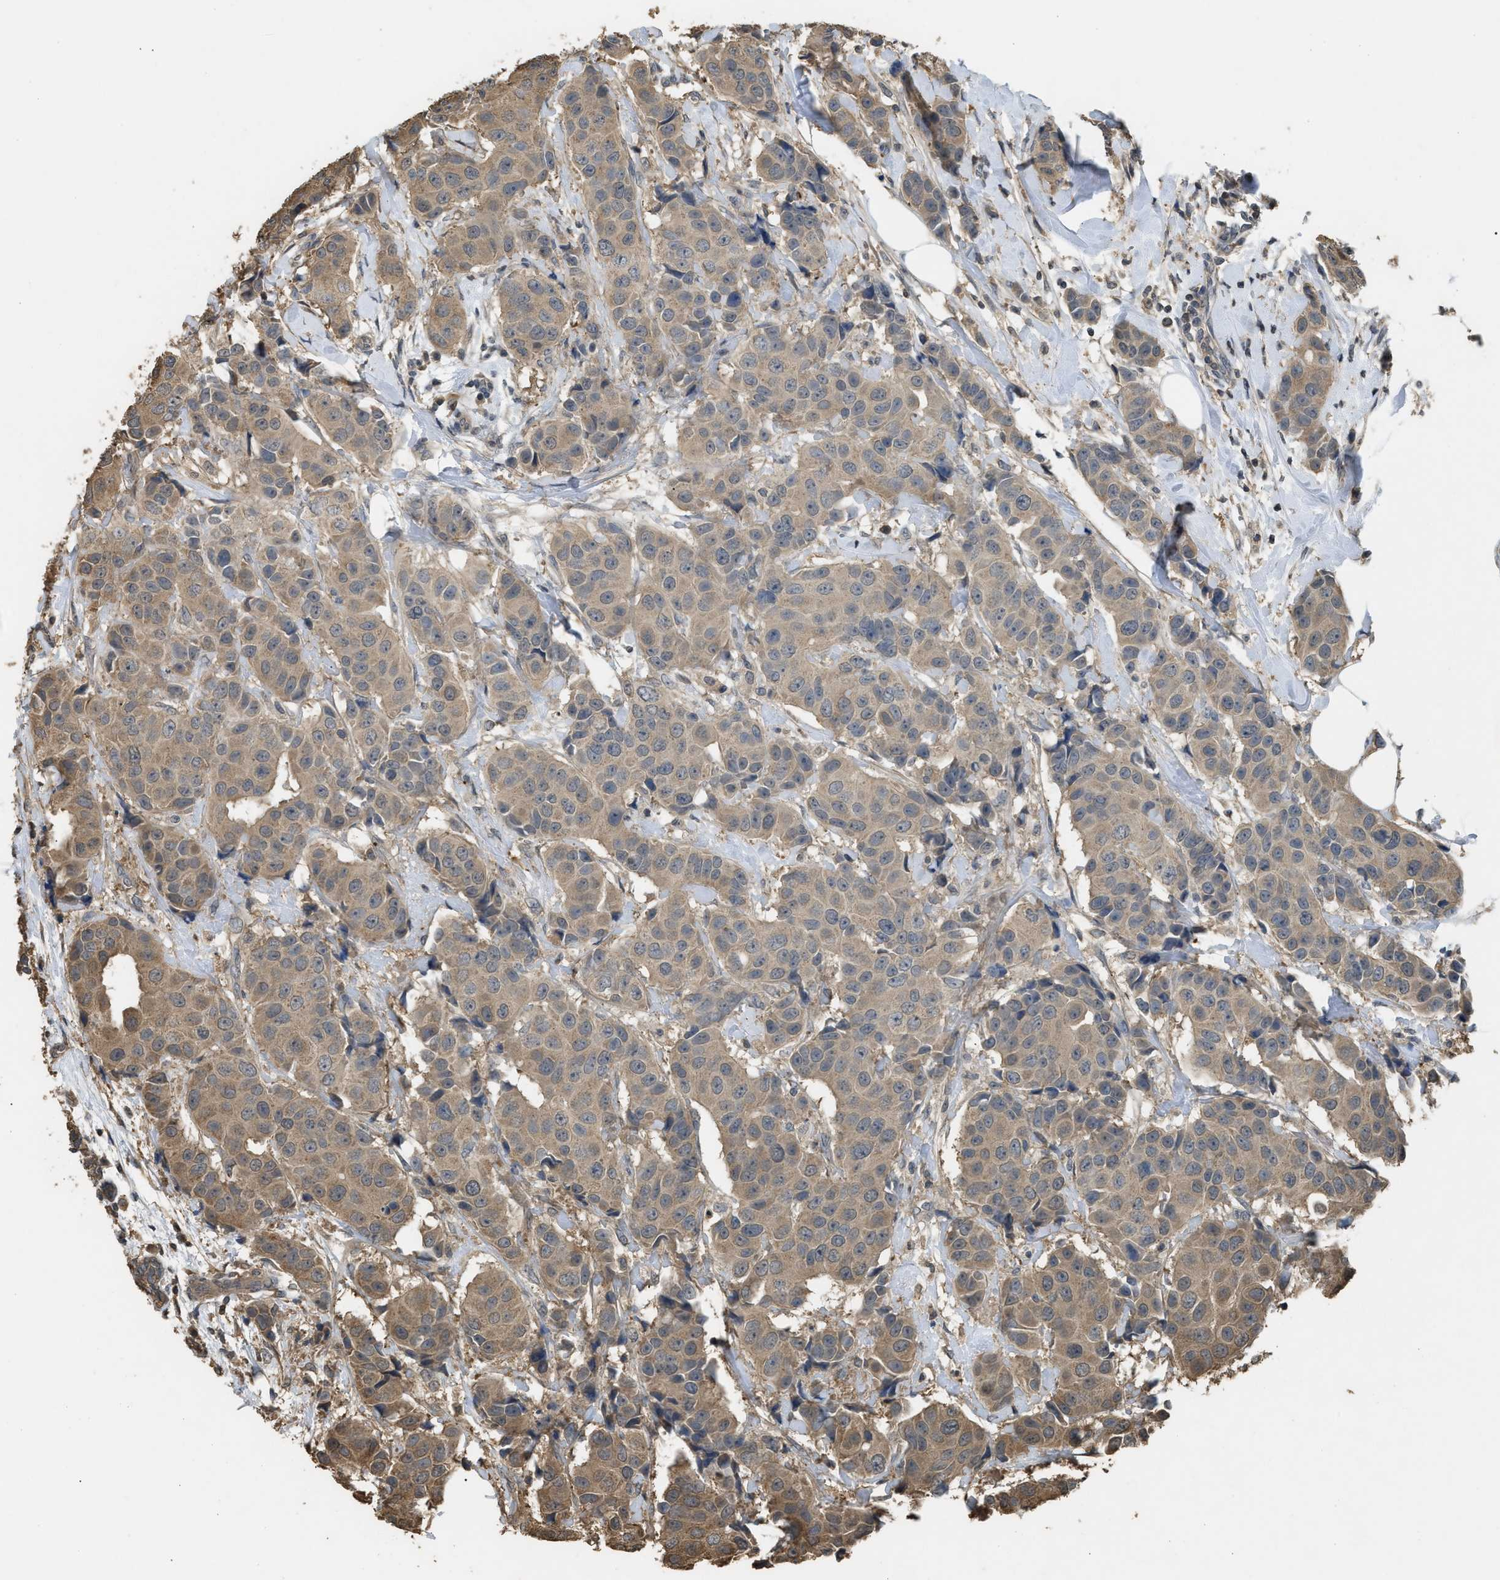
{"staining": {"intensity": "moderate", "quantity": ">75%", "location": "cytoplasmic/membranous"}, "tissue": "breast cancer", "cell_type": "Tumor cells", "image_type": "cancer", "snomed": [{"axis": "morphology", "description": "Normal tissue, NOS"}, {"axis": "morphology", "description": "Duct carcinoma"}, {"axis": "topography", "description": "Breast"}], "caption": "Brown immunohistochemical staining in human breast cancer (infiltrating ductal carcinoma) demonstrates moderate cytoplasmic/membranous expression in approximately >75% of tumor cells.", "gene": "ARHGDIA", "patient": {"sex": "female", "age": 39}}